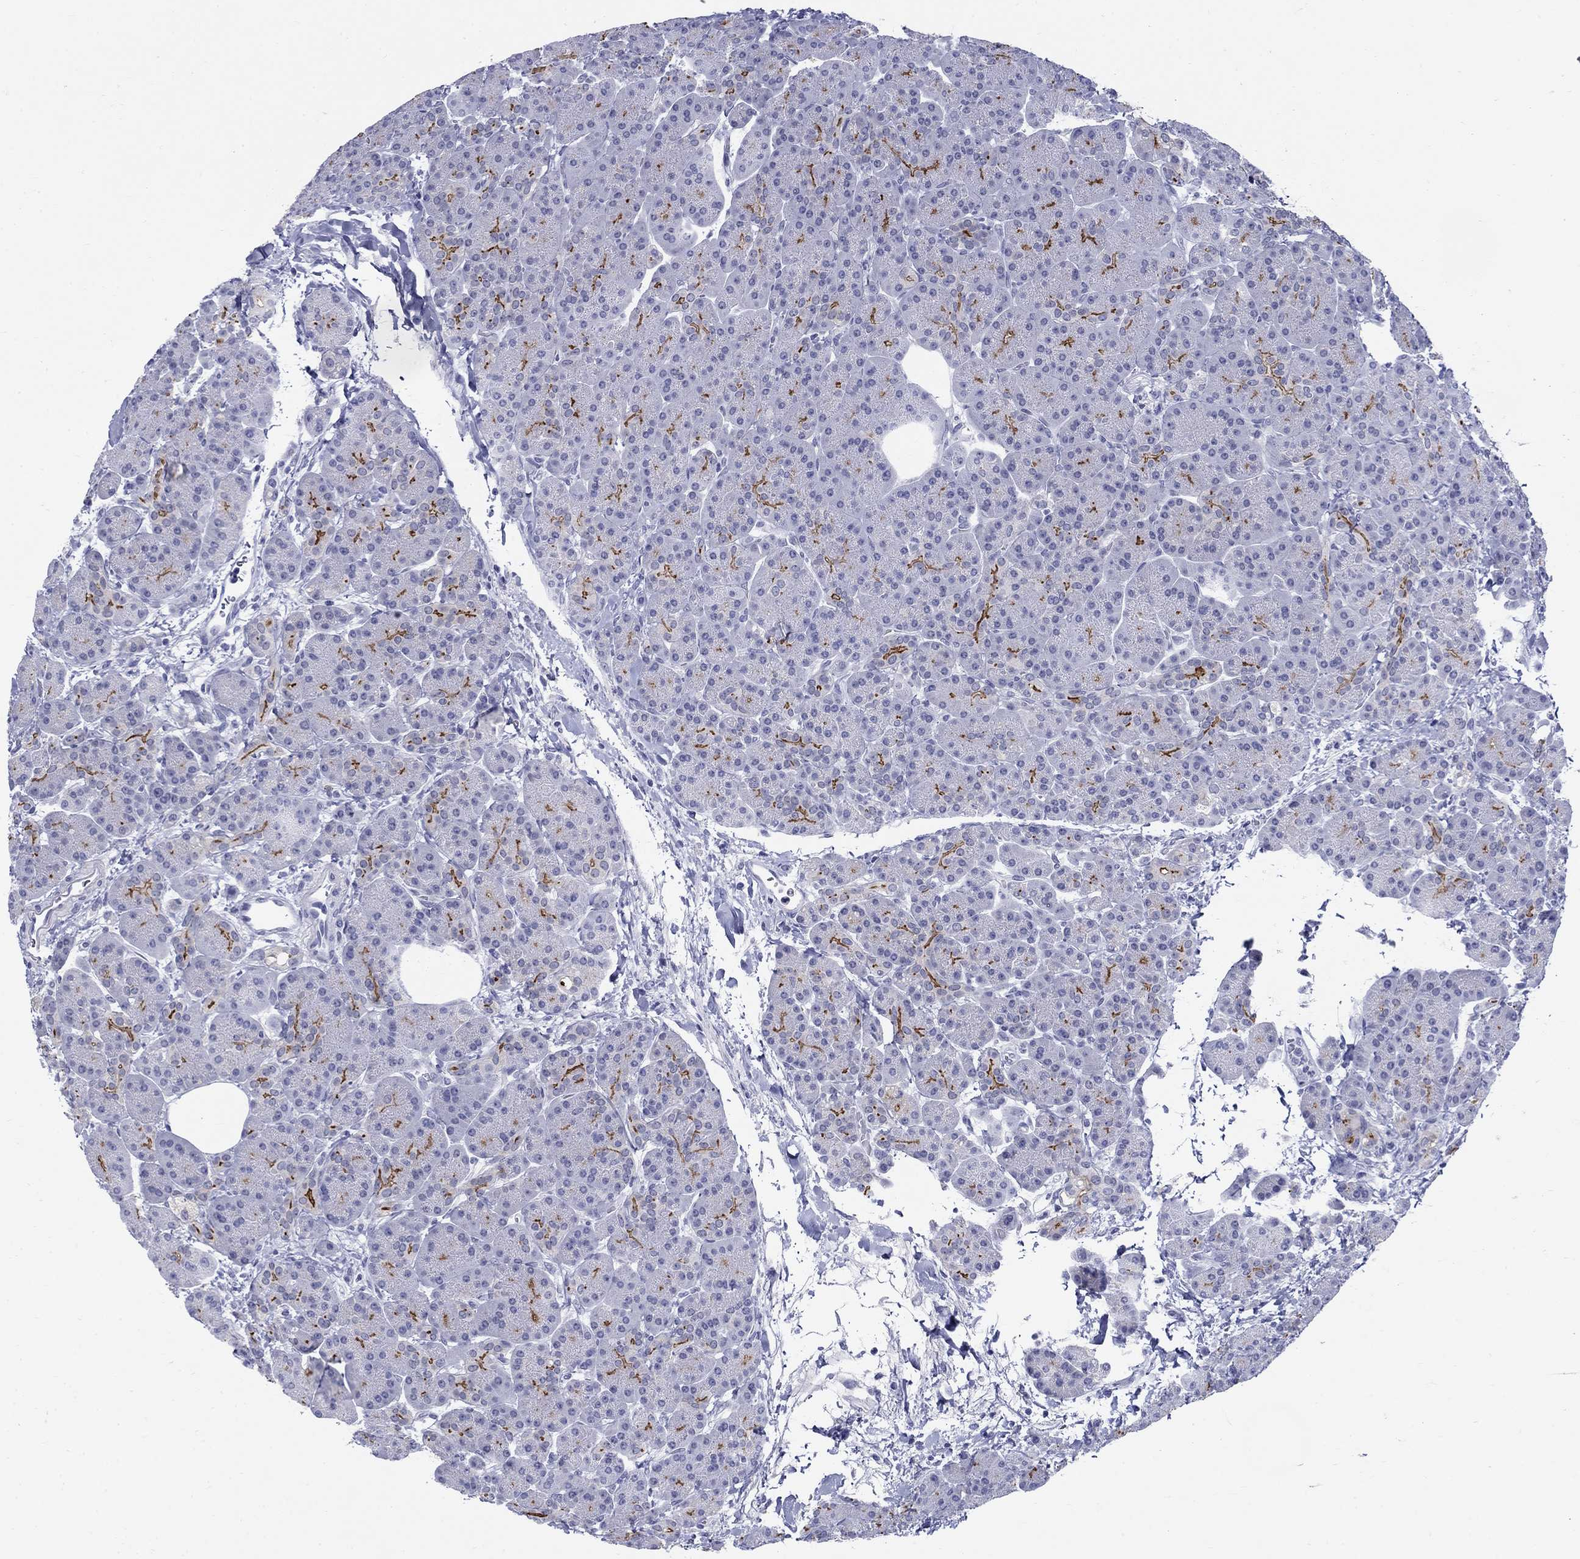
{"staining": {"intensity": "moderate", "quantity": "25%-75%", "location": "cytoplasmic/membranous"}, "tissue": "pancreas", "cell_type": "Exocrine glandular cells", "image_type": "normal", "snomed": [{"axis": "morphology", "description": "Normal tissue, NOS"}, {"axis": "topography", "description": "Pancreas"}], "caption": "Protein positivity by IHC exhibits moderate cytoplasmic/membranous staining in approximately 25%-75% of exocrine glandular cells in normal pancreas. The staining was performed using DAB (3,3'-diaminobenzidine), with brown indicating positive protein expression. Nuclei are stained blue with hematoxylin.", "gene": "C4orf19", "patient": {"sex": "female", "age": 63}}